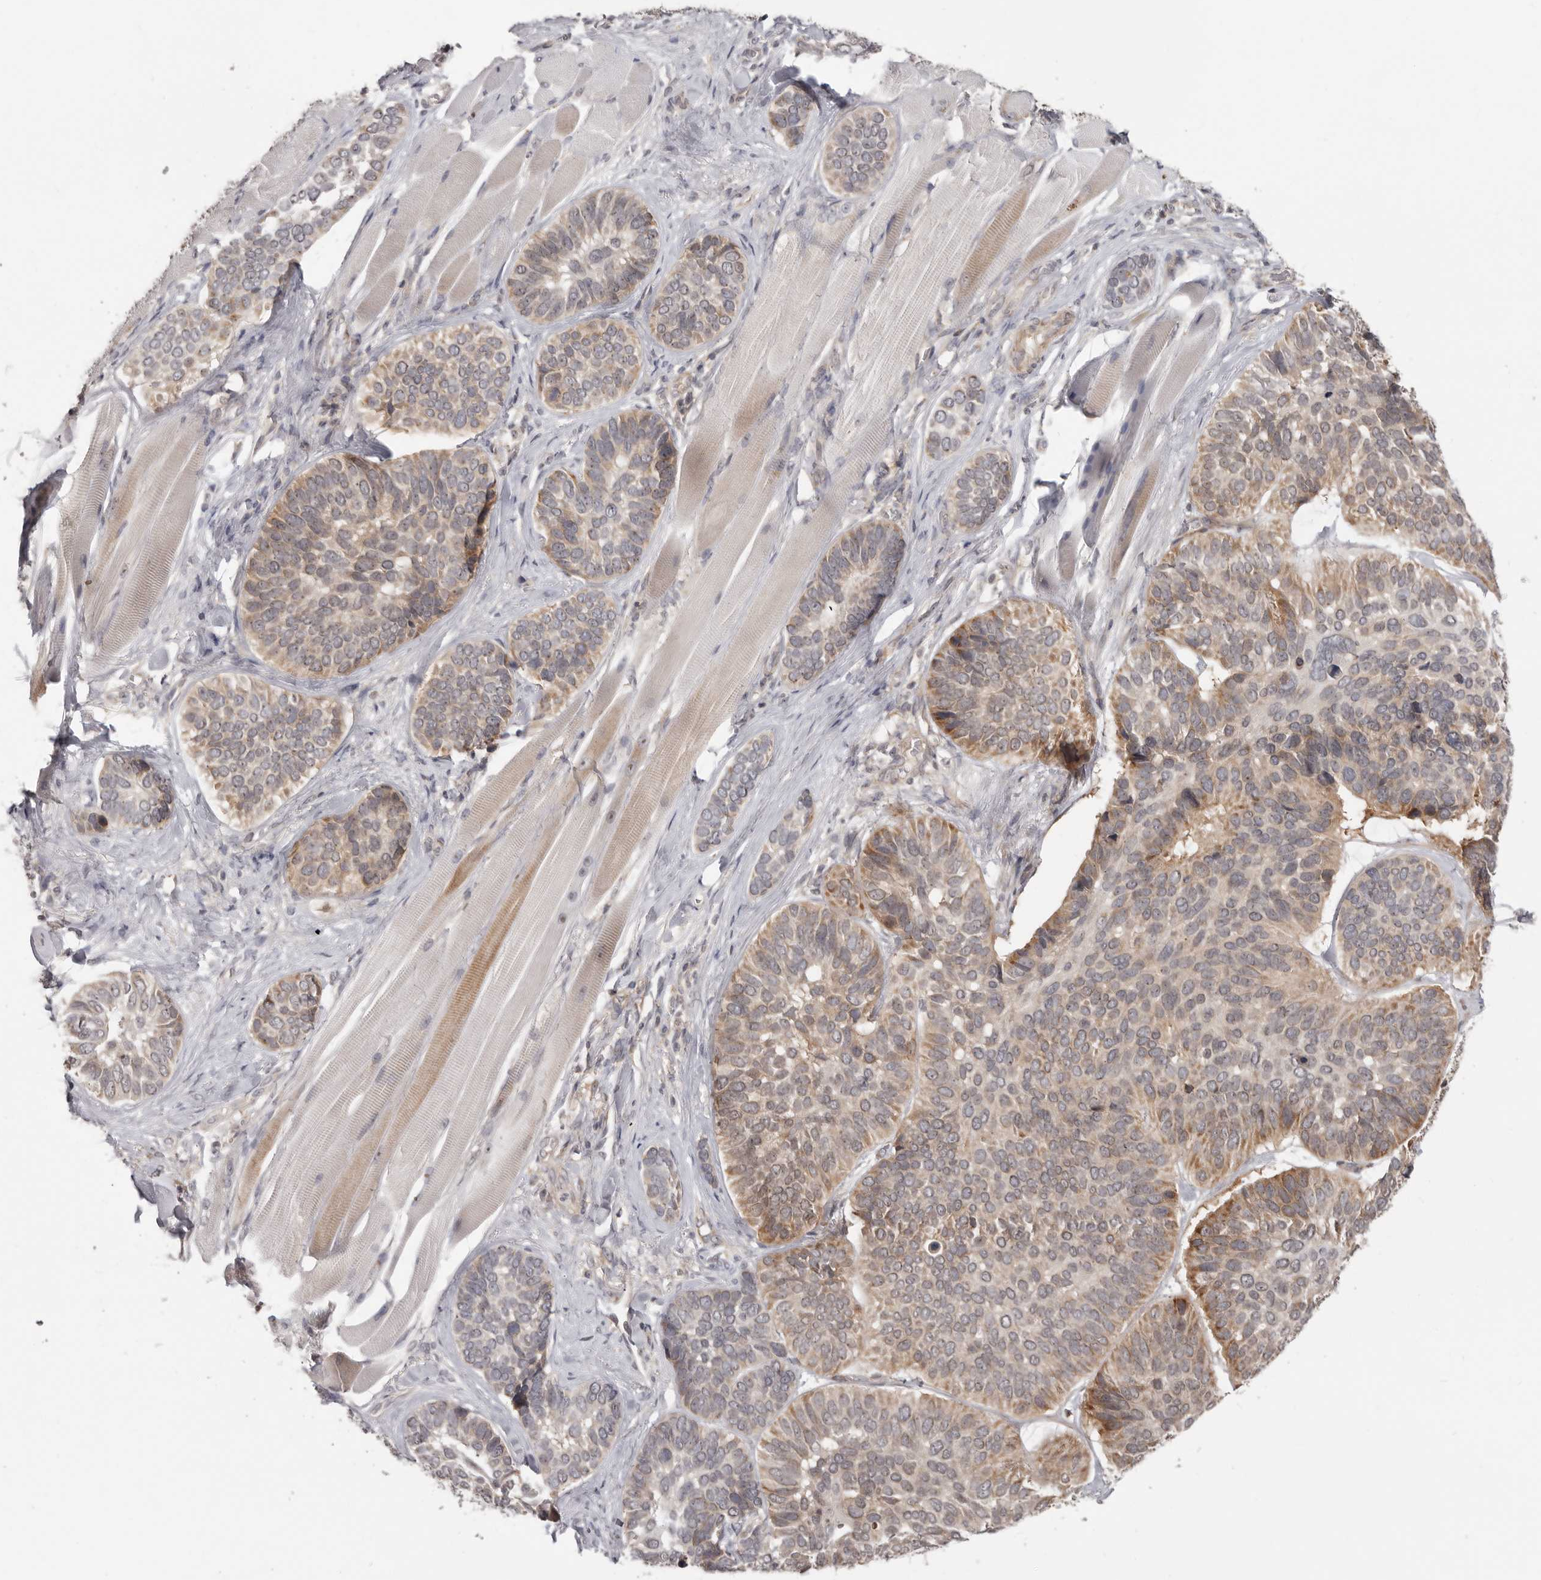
{"staining": {"intensity": "moderate", "quantity": ">75%", "location": "cytoplasmic/membranous"}, "tissue": "skin cancer", "cell_type": "Tumor cells", "image_type": "cancer", "snomed": [{"axis": "morphology", "description": "Basal cell carcinoma"}, {"axis": "topography", "description": "Skin"}], "caption": "High-magnification brightfield microscopy of skin cancer stained with DAB (3,3'-diaminobenzidine) (brown) and counterstained with hematoxylin (blue). tumor cells exhibit moderate cytoplasmic/membranous expression is identified in about>75% of cells.", "gene": "BAD", "patient": {"sex": "male", "age": 62}}